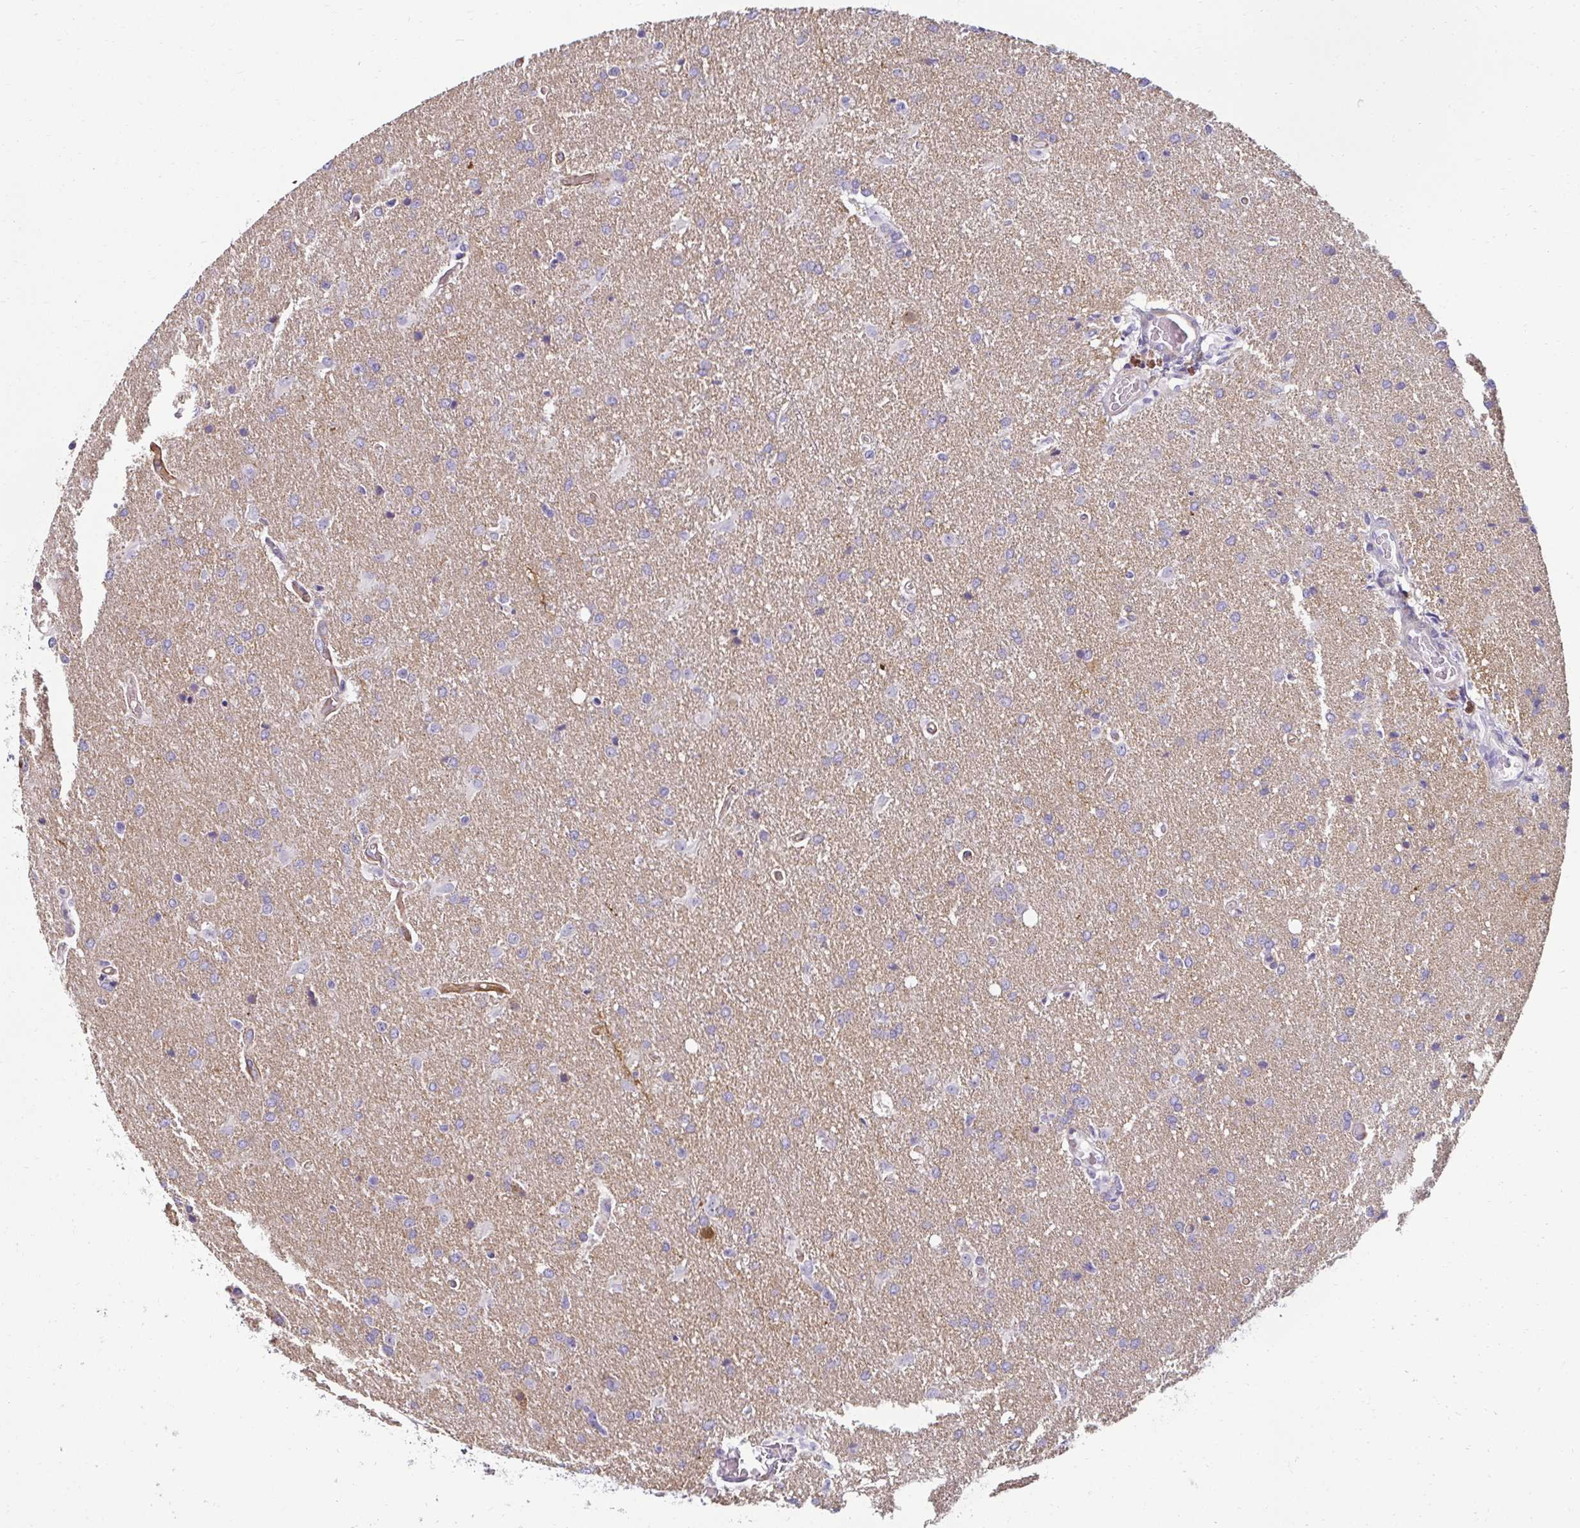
{"staining": {"intensity": "negative", "quantity": "none", "location": "none"}, "tissue": "glioma", "cell_type": "Tumor cells", "image_type": "cancer", "snomed": [{"axis": "morphology", "description": "Glioma, malignant, High grade"}, {"axis": "topography", "description": "Brain"}], "caption": "The immunohistochemistry photomicrograph has no significant expression in tumor cells of glioma tissue. Nuclei are stained in blue.", "gene": "PDE2A", "patient": {"sex": "male", "age": 68}}